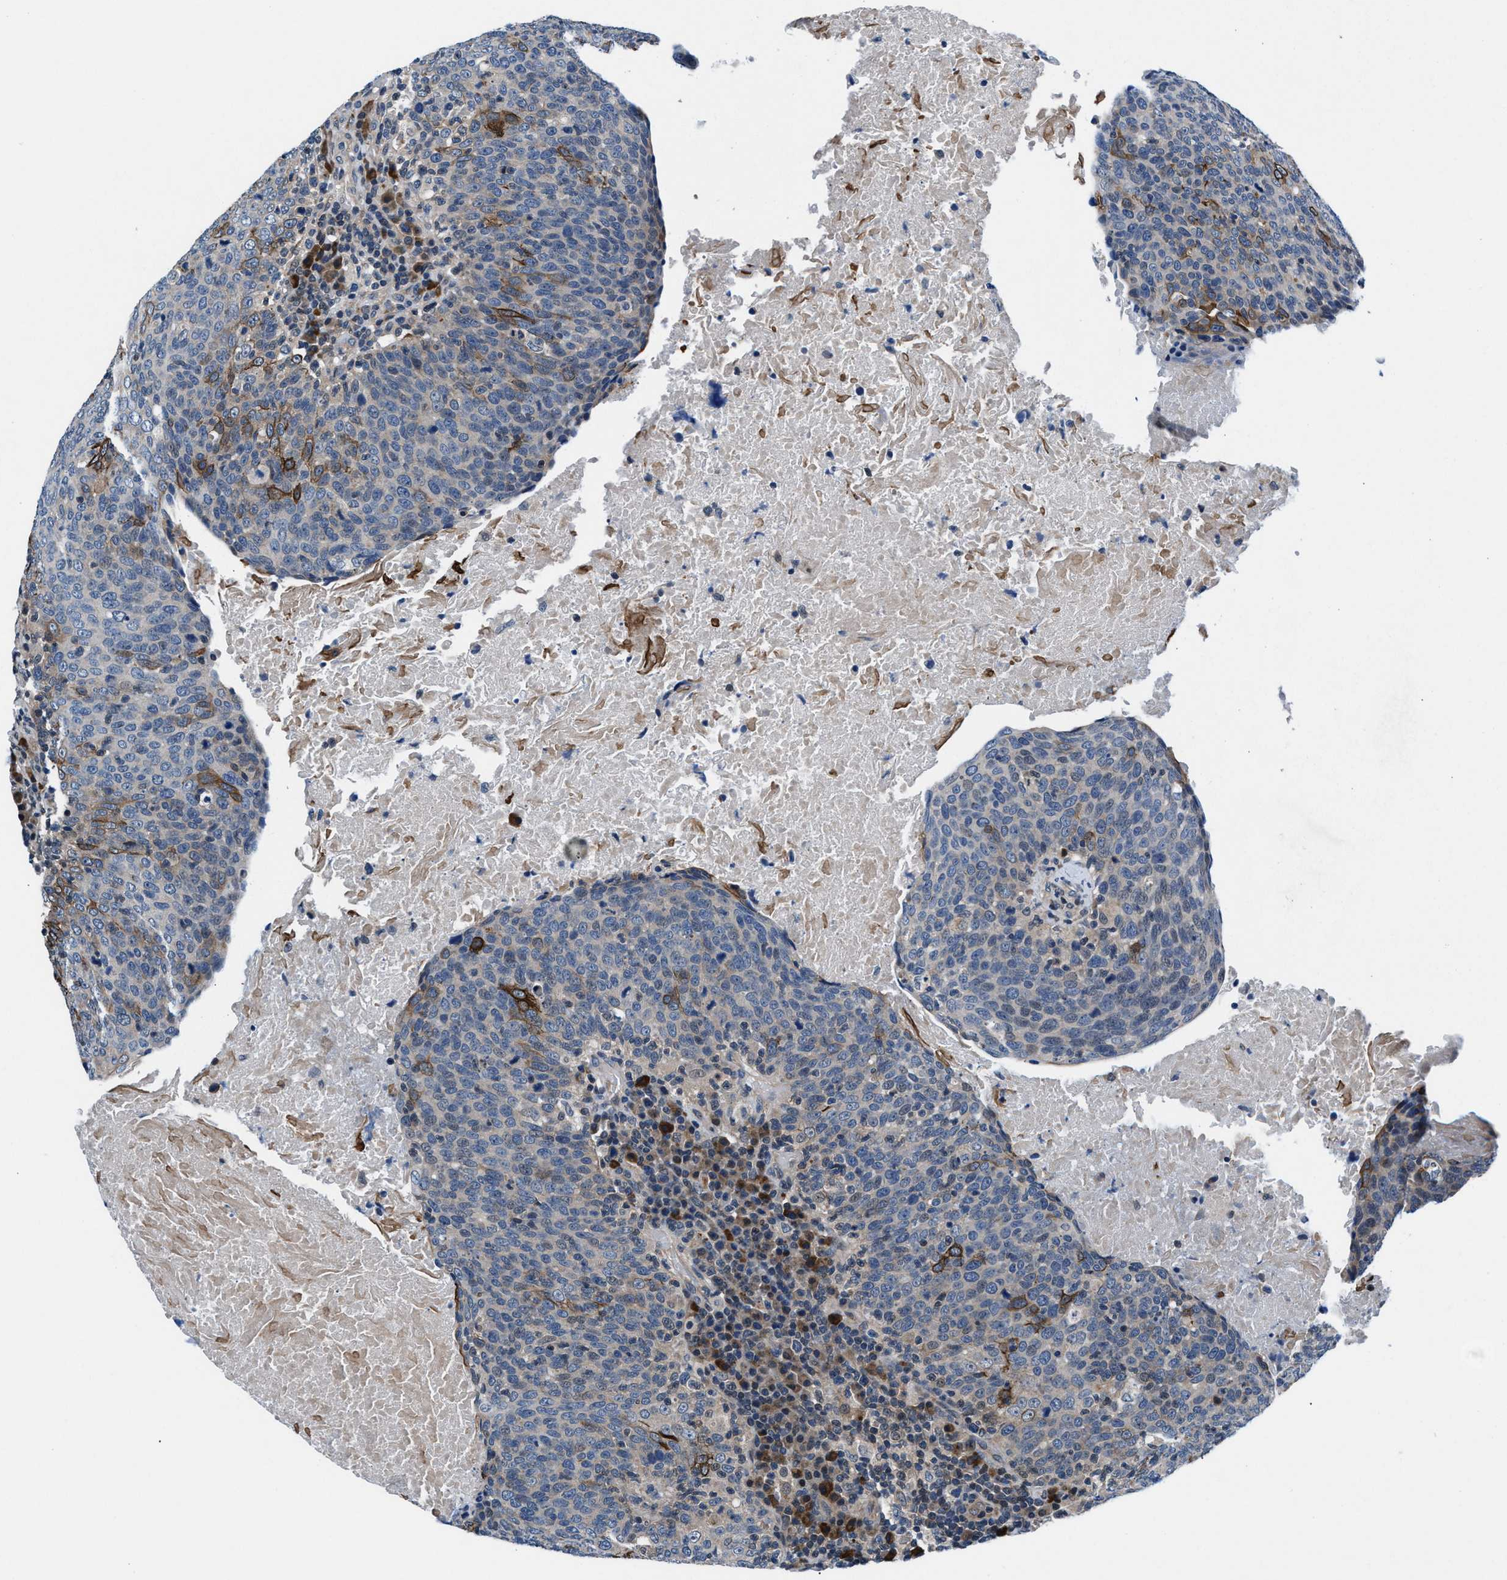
{"staining": {"intensity": "moderate", "quantity": "<25%", "location": "cytoplasmic/membranous"}, "tissue": "head and neck cancer", "cell_type": "Tumor cells", "image_type": "cancer", "snomed": [{"axis": "morphology", "description": "Squamous cell carcinoma, NOS"}, {"axis": "morphology", "description": "Squamous cell carcinoma, metastatic, NOS"}, {"axis": "topography", "description": "Lymph node"}, {"axis": "topography", "description": "Head-Neck"}], "caption": "The immunohistochemical stain labels moderate cytoplasmic/membranous expression in tumor cells of metastatic squamous cell carcinoma (head and neck) tissue.", "gene": "PRPSAP2", "patient": {"sex": "male", "age": 62}}